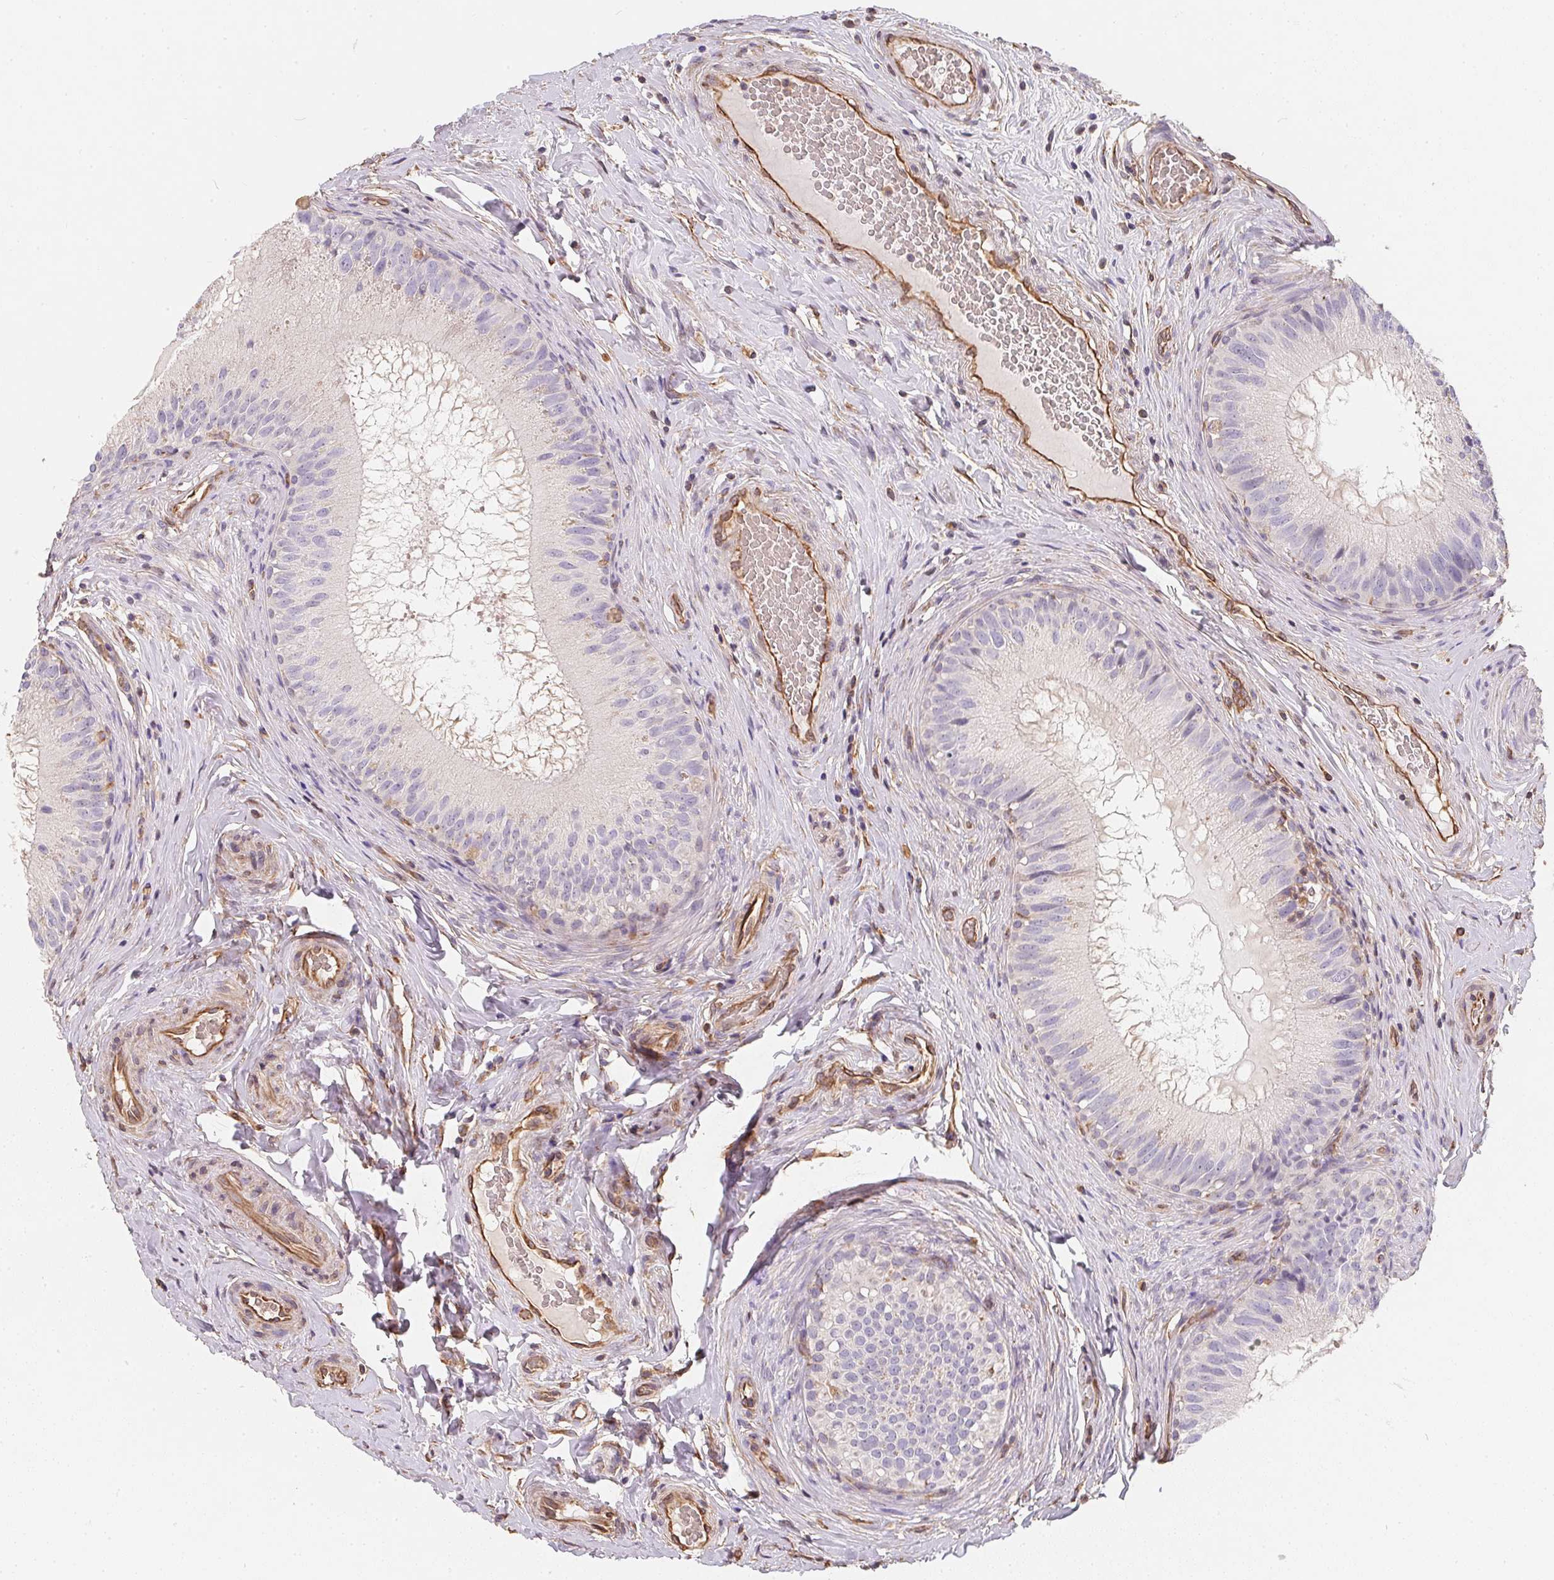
{"staining": {"intensity": "weak", "quantity": "<25%", "location": "cytoplasmic/membranous"}, "tissue": "epididymis", "cell_type": "Glandular cells", "image_type": "normal", "snomed": [{"axis": "morphology", "description": "Normal tissue, NOS"}, {"axis": "topography", "description": "Epididymis"}], "caption": "Glandular cells are negative for brown protein staining in benign epididymis. (DAB immunohistochemistry visualized using brightfield microscopy, high magnification).", "gene": "TBKBP1", "patient": {"sex": "male", "age": 34}}